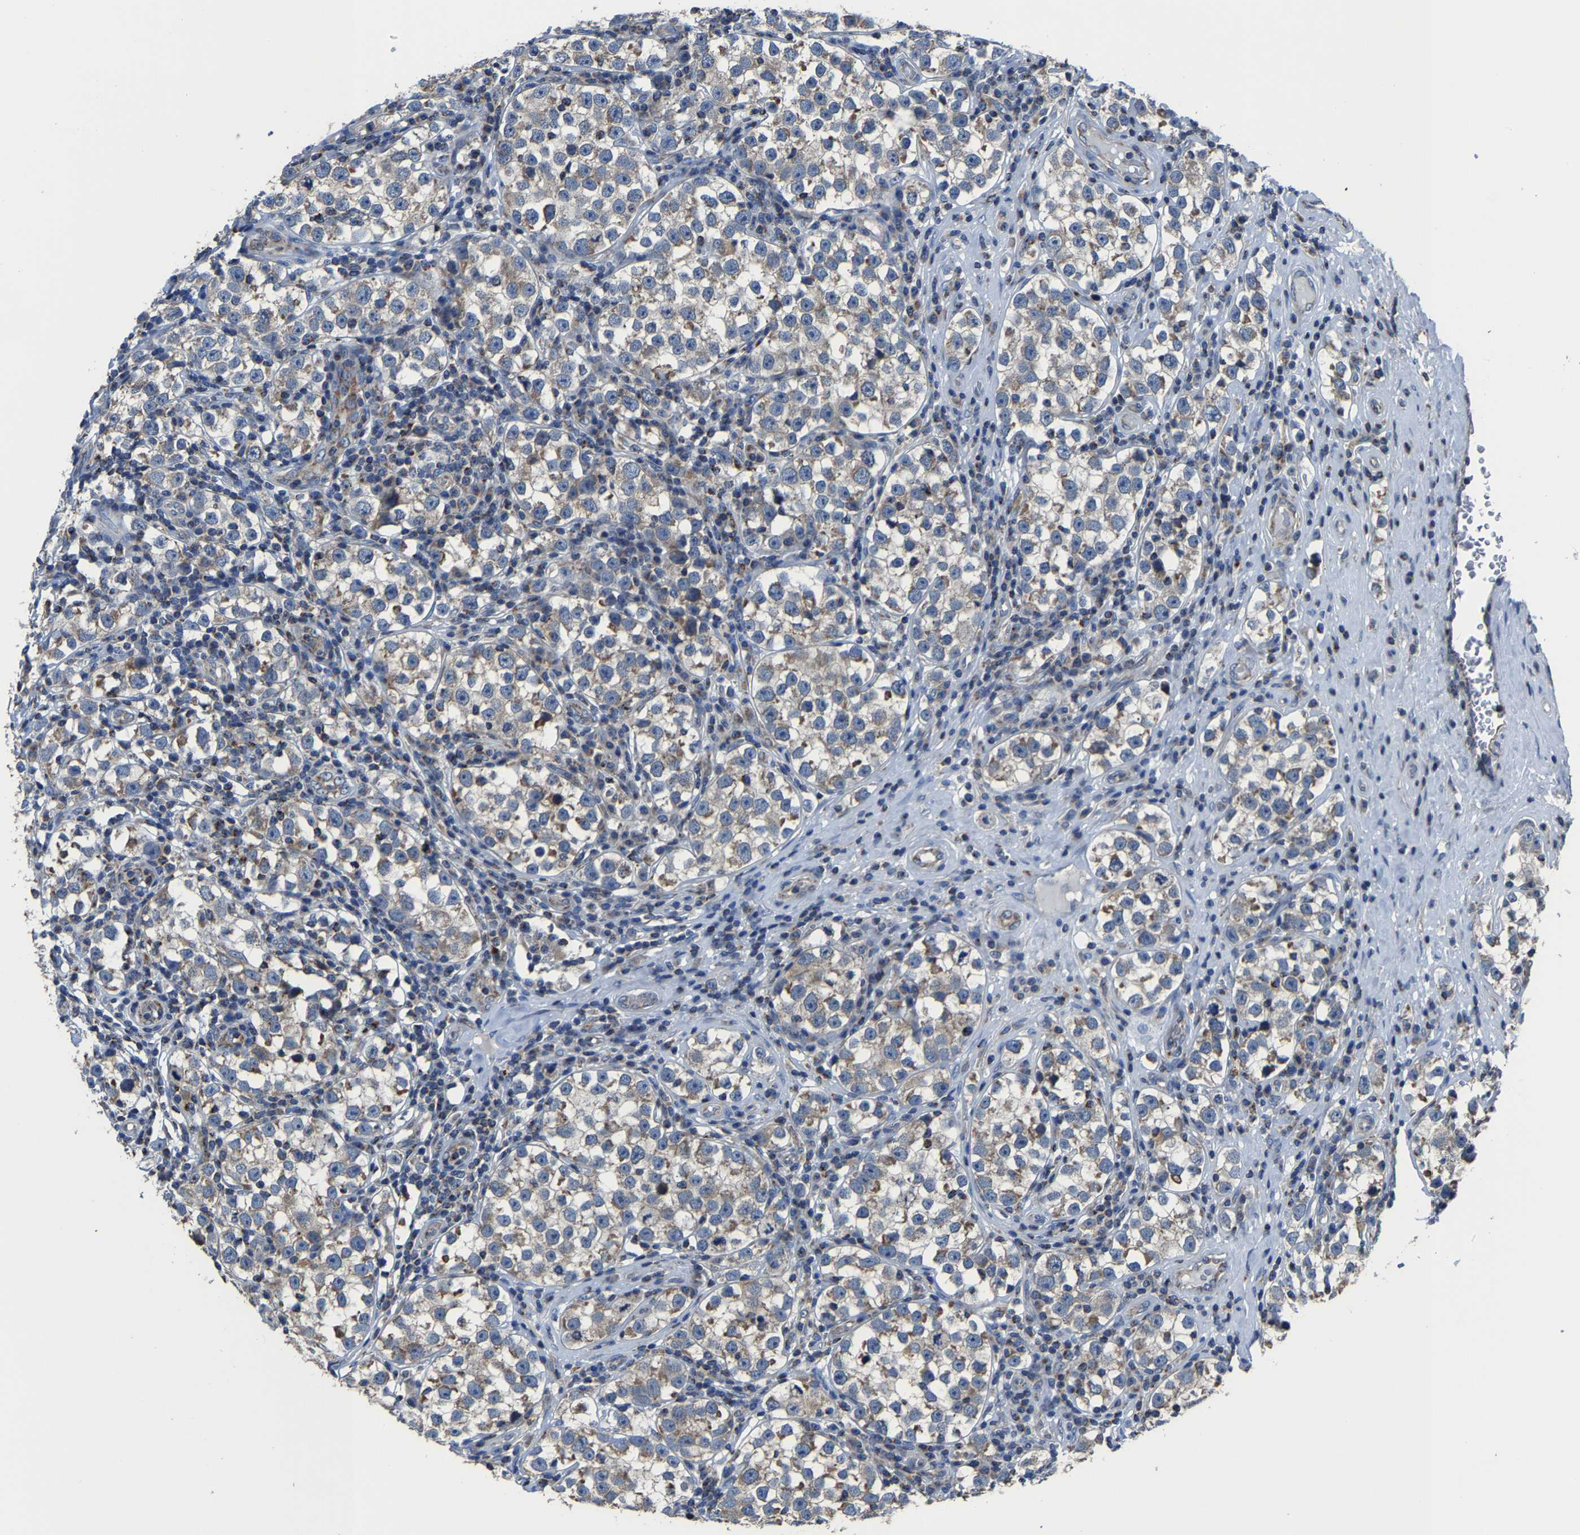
{"staining": {"intensity": "weak", "quantity": ">75%", "location": "cytoplasmic/membranous"}, "tissue": "testis cancer", "cell_type": "Tumor cells", "image_type": "cancer", "snomed": [{"axis": "morphology", "description": "Normal tissue, NOS"}, {"axis": "morphology", "description": "Seminoma, NOS"}, {"axis": "topography", "description": "Testis"}], "caption": "Immunohistochemistry (IHC) photomicrograph of neoplastic tissue: testis cancer stained using IHC shows low levels of weak protein expression localized specifically in the cytoplasmic/membranous of tumor cells, appearing as a cytoplasmic/membranous brown color.", "gene": "AGK", "patient": {"sex": "male", "age": 43}}